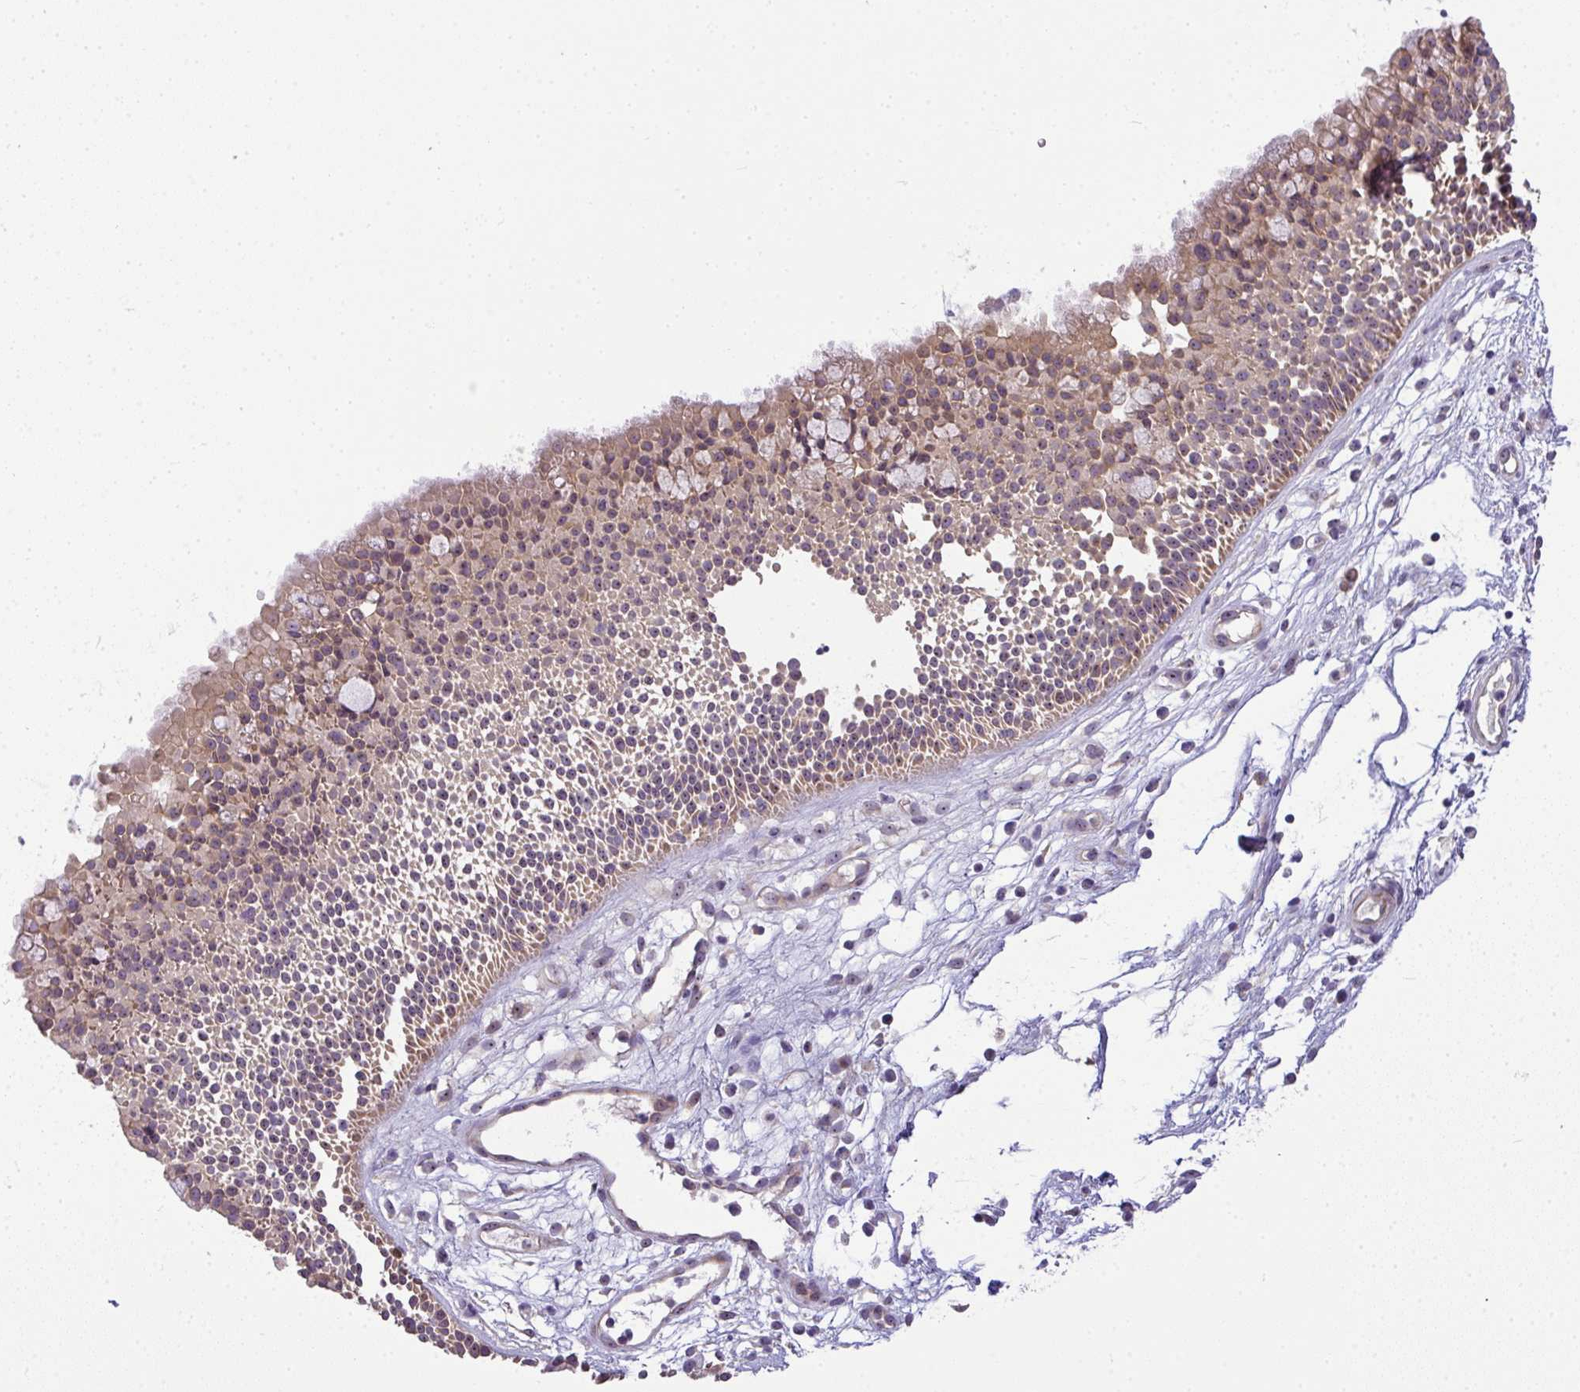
{"staining": {"intensity": "weak", "quantity": "25%-75%", "location": "cytoplasmic/membranous,nuclear"}, "tissue": "nasopharynx", "cell_type": "Respiratory epithelial cells", "image_type": "normal", "snomed": [{"axis": "morphology", "description": "Normal tissue, NOS"}, {"axis": "topography", "description": "Nasopharynx"}], "caption": "Brown immunohistochemical staining in normal nasopharynx exhibits weak cytoplasmic/membranous,nuclear expression in approximately 25%-75% of respiratory epithelial cells. (DAB IHC, brown staining for protein, blue staining for nuclei).", "gene": "NT5C1A", "patient": {"sex": "male", "age": 56}}